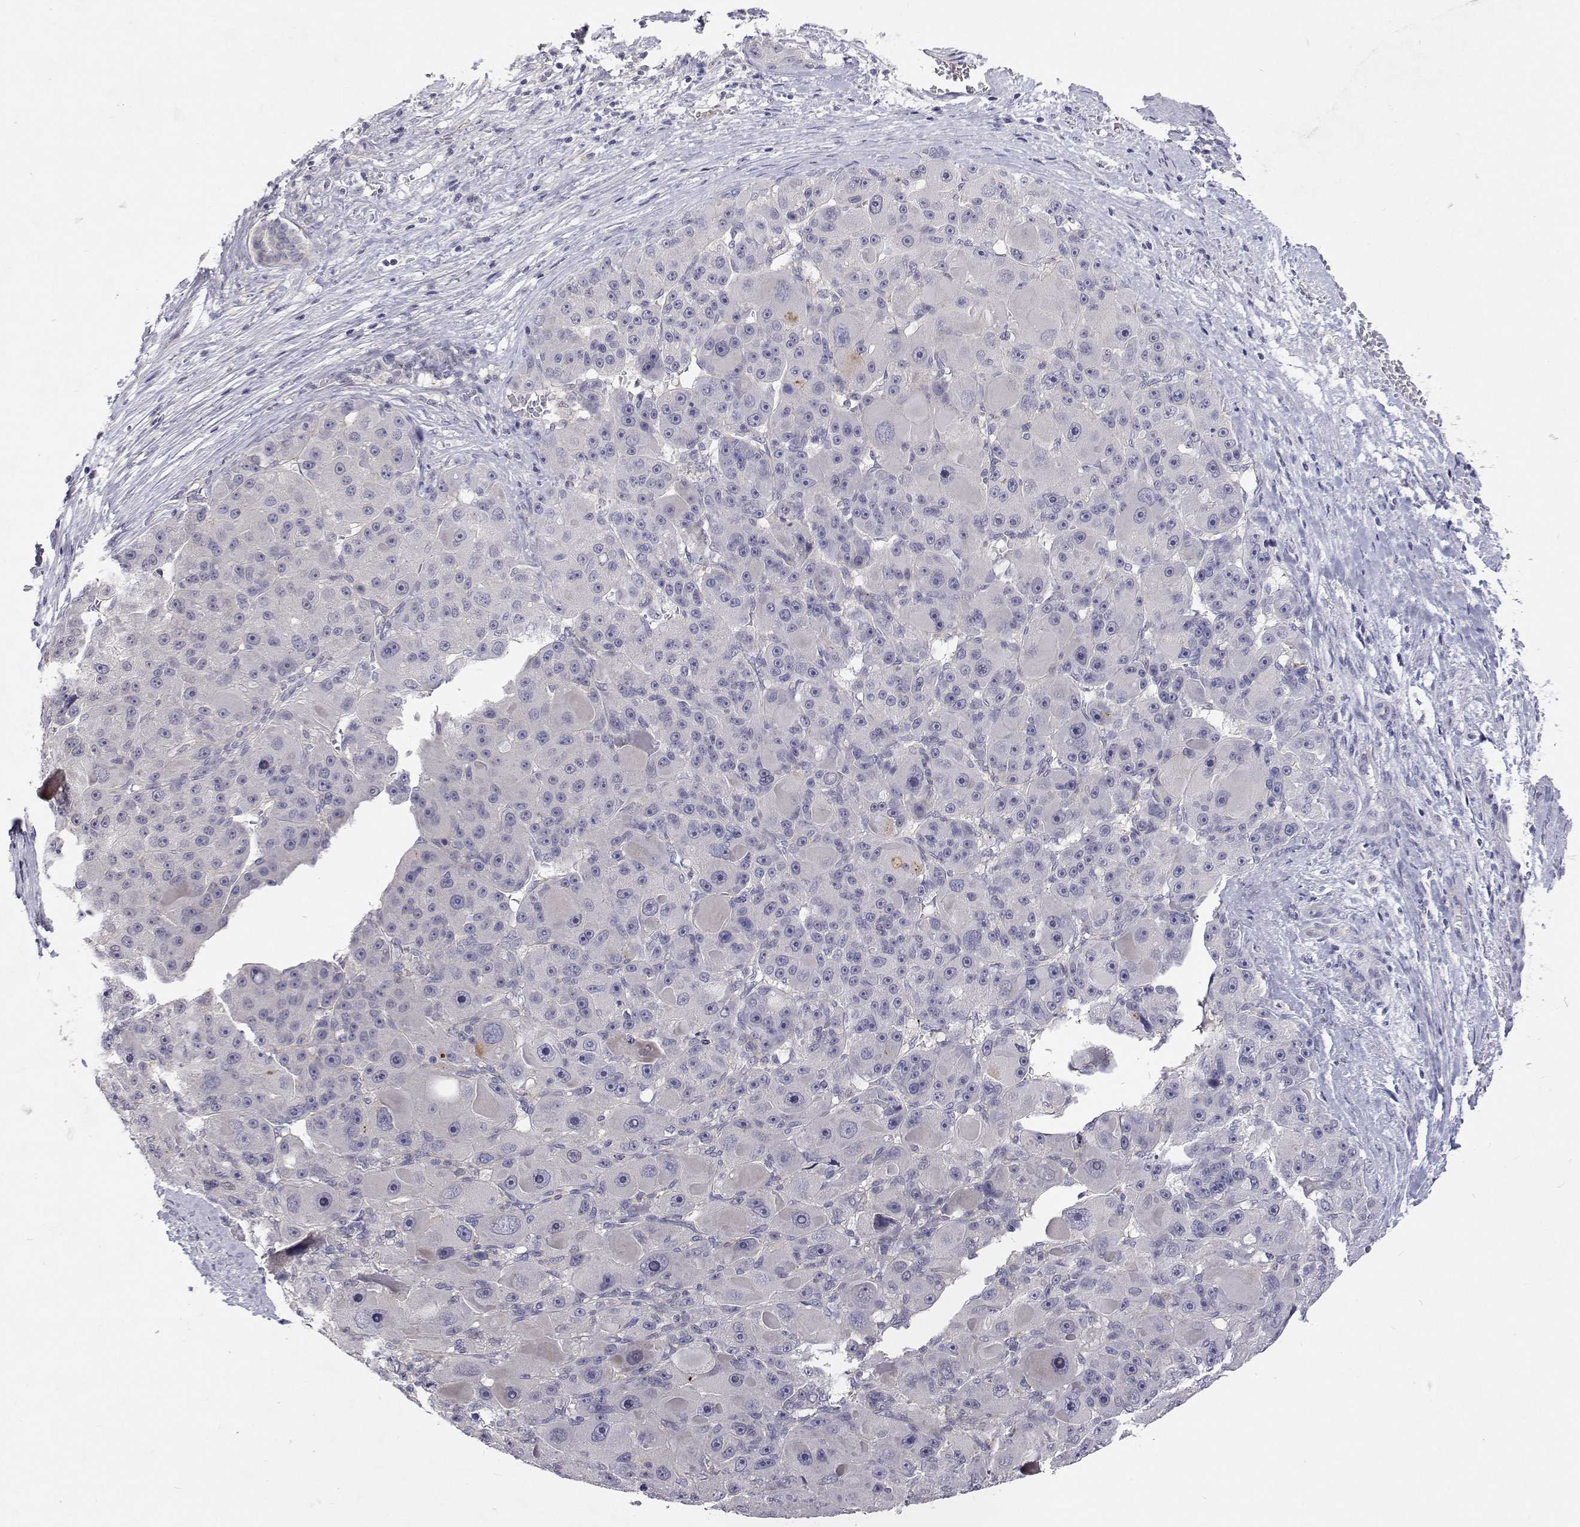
{"staining": {"intensity": "negative", "quantity": "none", "location": "none"}, "tissue": "liver cancer", "cell_type": "Tumor cells", "image_type": "cancer", "snomed": [{"axis": "morphology", "description": "Carcinoma, Hepatocellular, NOS"}, {"axis": "topography", "description": "Liver"}], "caption": "Image shows no significant protein staining in tumor cells of liver hepatocellular carcinoma. (DAB IHC with hematoxylin counter stain).", "gene": "MYPN", "patient": {"sex": "male", "age": 76}}